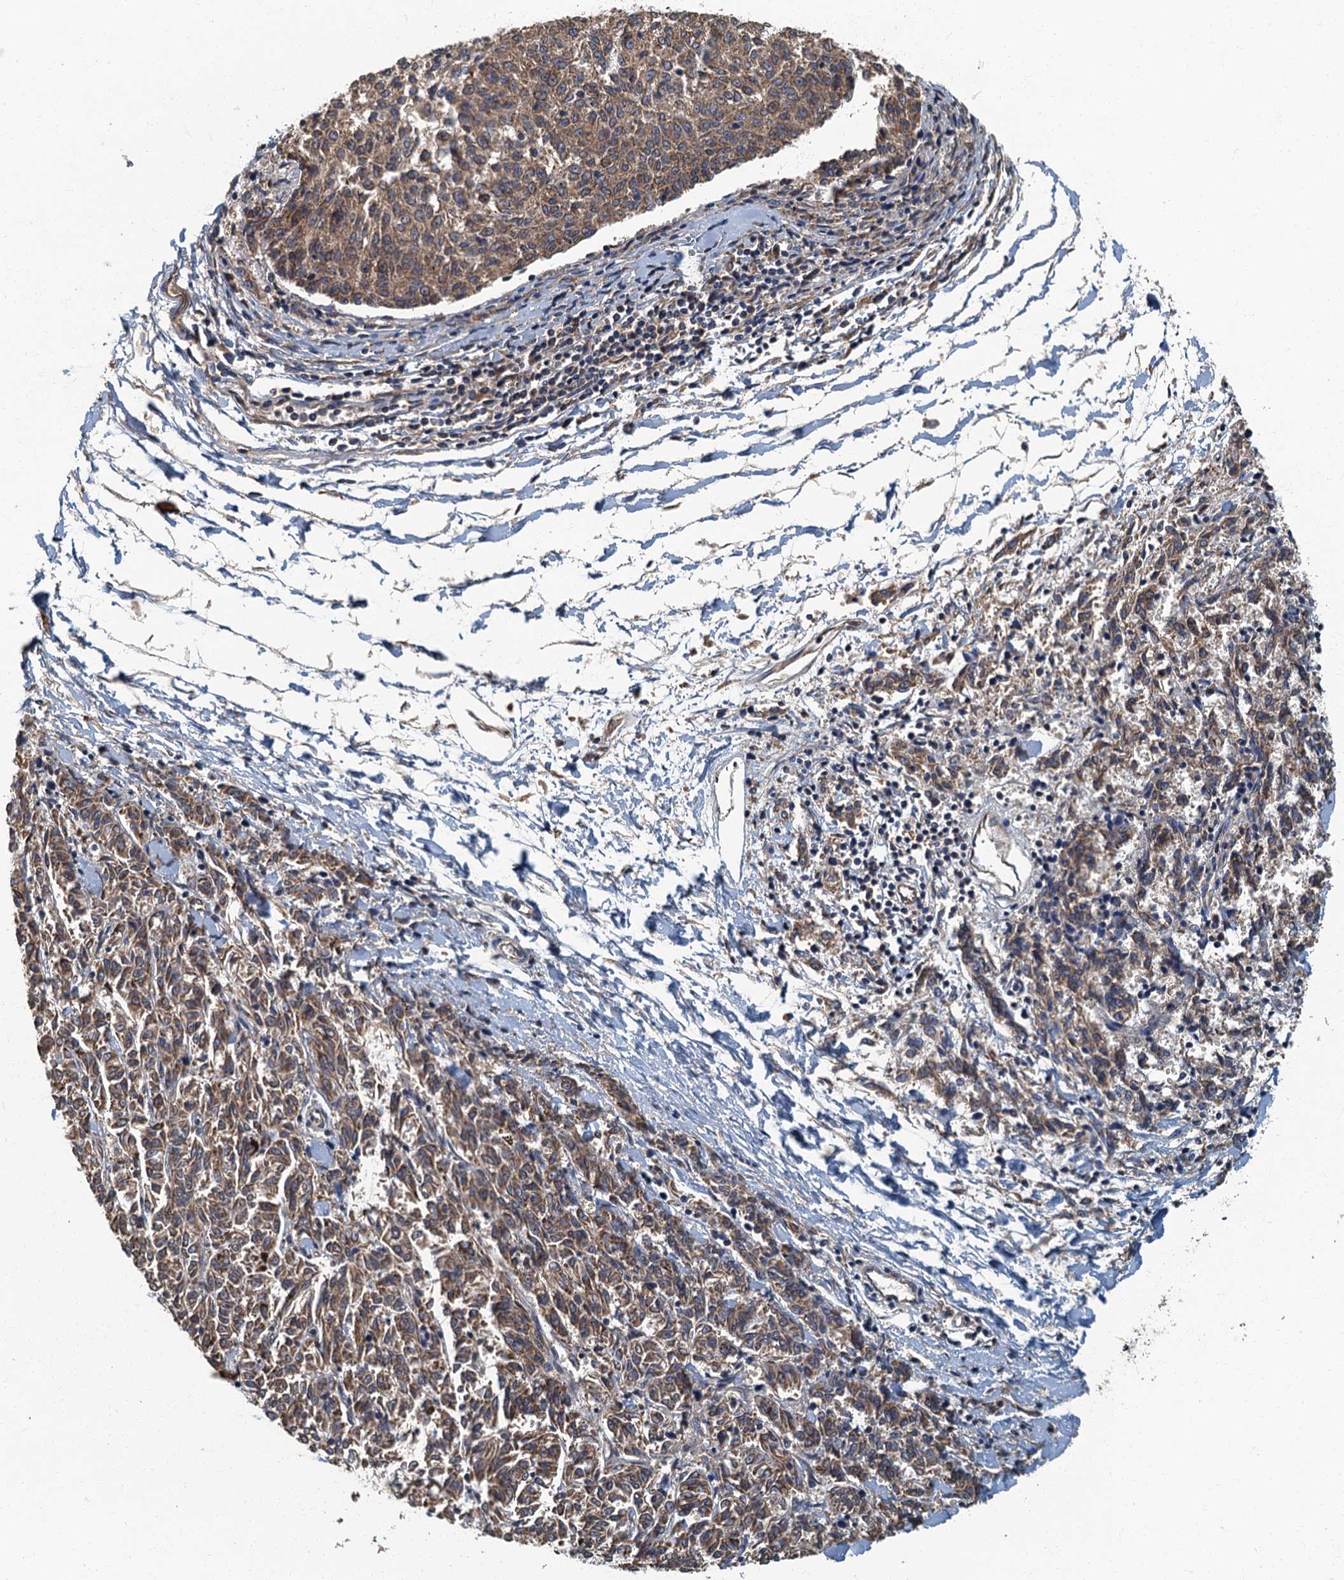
{"staining": {"intensity": "moderate", "quantity": "25%-75%", "location": "cytoplasmic/membranous"}, "tissue": "melanoma", "cell_type": "Tumor cells", "image_type": "cancer", "snomed": [{"axis": "morphology", "description": "Malignant melanoma, NOS"}, {"axis": "topography", "description": "Skin"}], "caption": "Melanoma stained for a protein (brown) reveals moderate cytoplasmic/membranous positive expression in about 25%-75% of tumor cells.", "gene": "DDX49", "patient": {"sex": "female", "age": 72}}